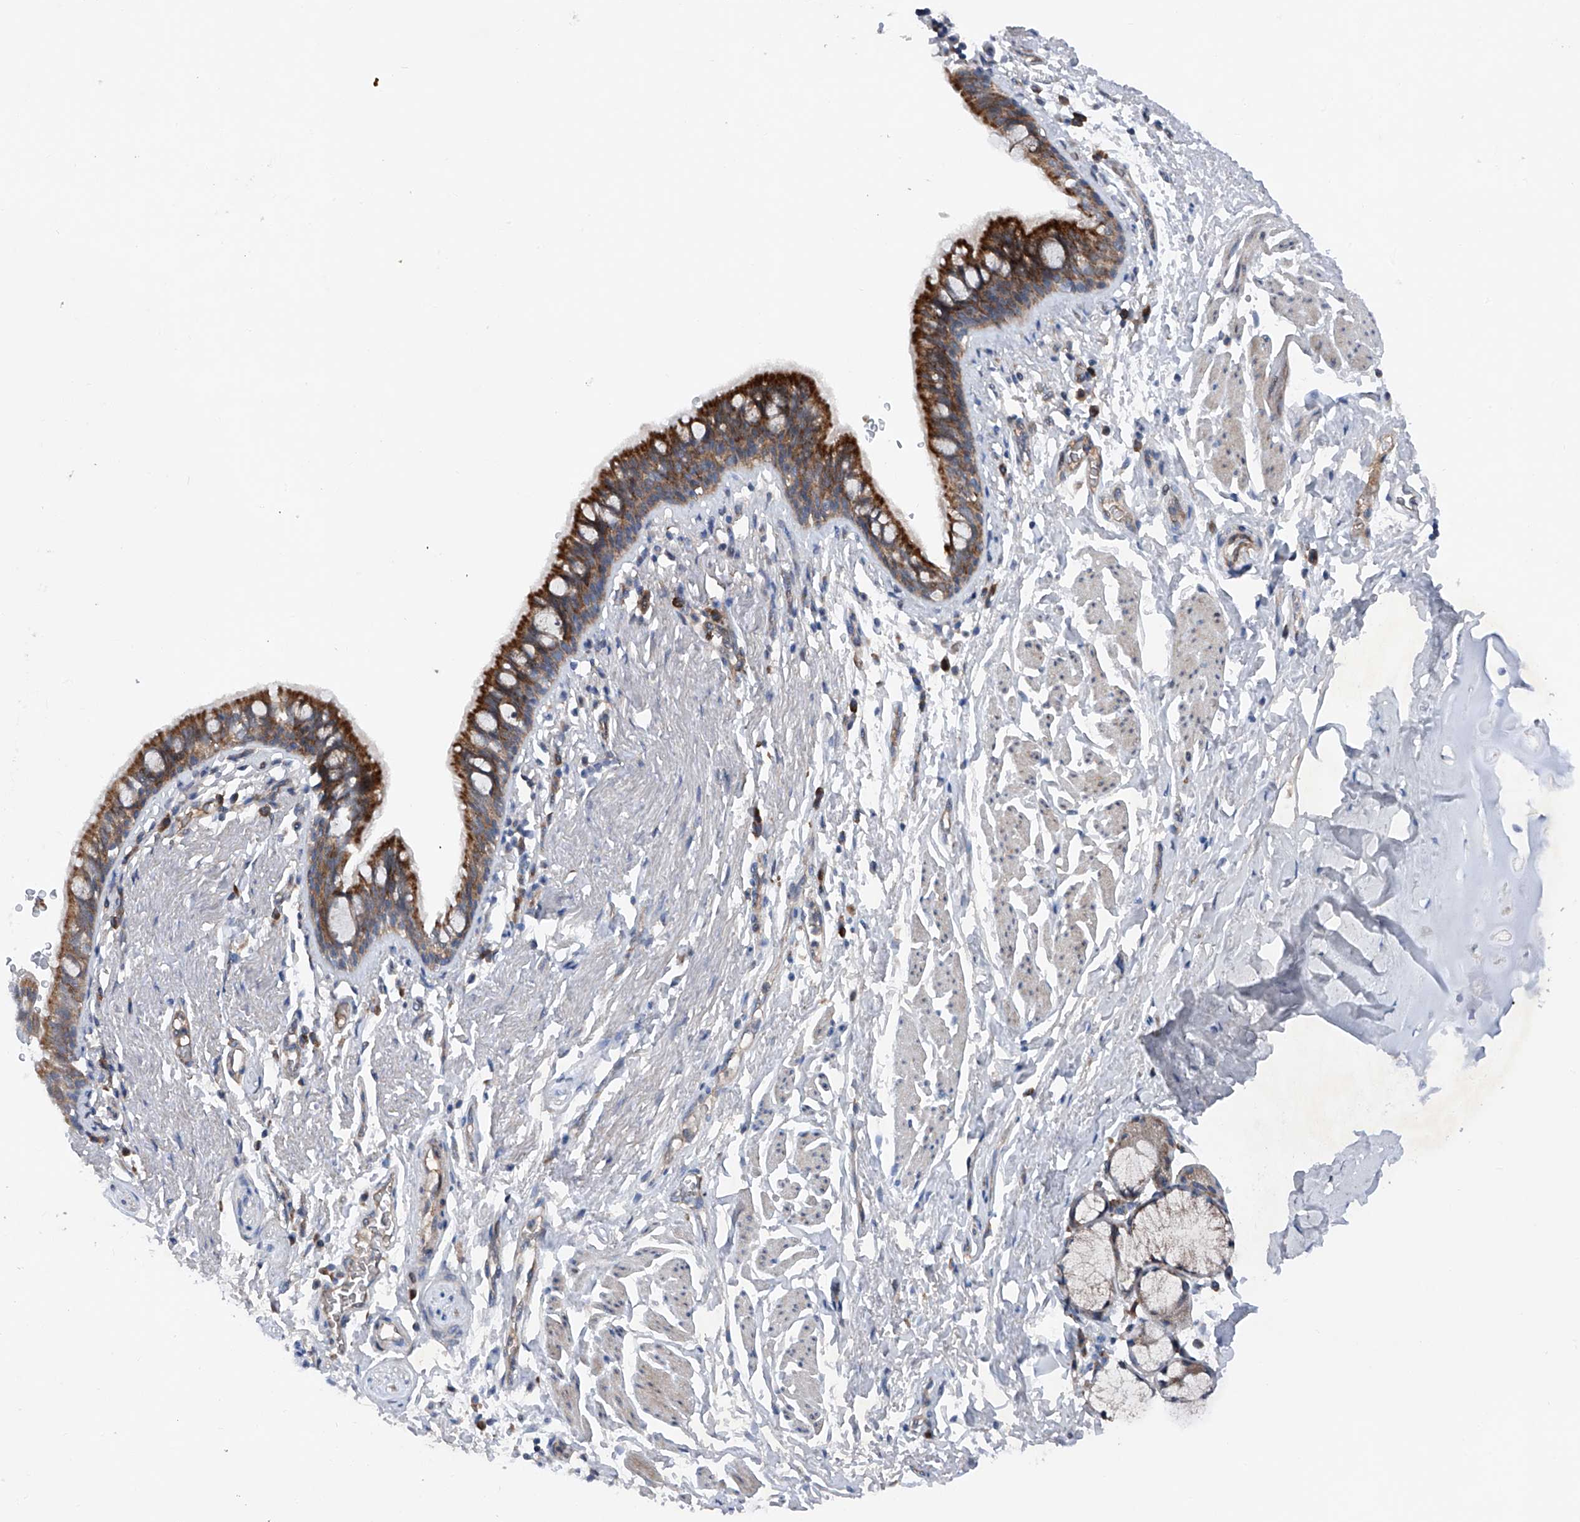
{"staining": {"intensity": "strong", "quantity": ">75%", "location": "cytoplasmic/membranous"}, "tissue": "bronchus", "cell_type": "Respiratory epithelial cells", "image_type": "normal", "snomed": [{"axis": "morphology", "description": "Normal tissue, NOS"}, {"axis": "topography", "description": "Cartilage tissue"}, {"axis": "topography", "description": "Bronchus"}], "caption": "Protein analysis of benign bronchus displays strong cytoplasmic/membranous expression in about >75% of respiratory epithelial cells.", "gene": "DAD1", "patient": {"sex": "female", "age": 36}}